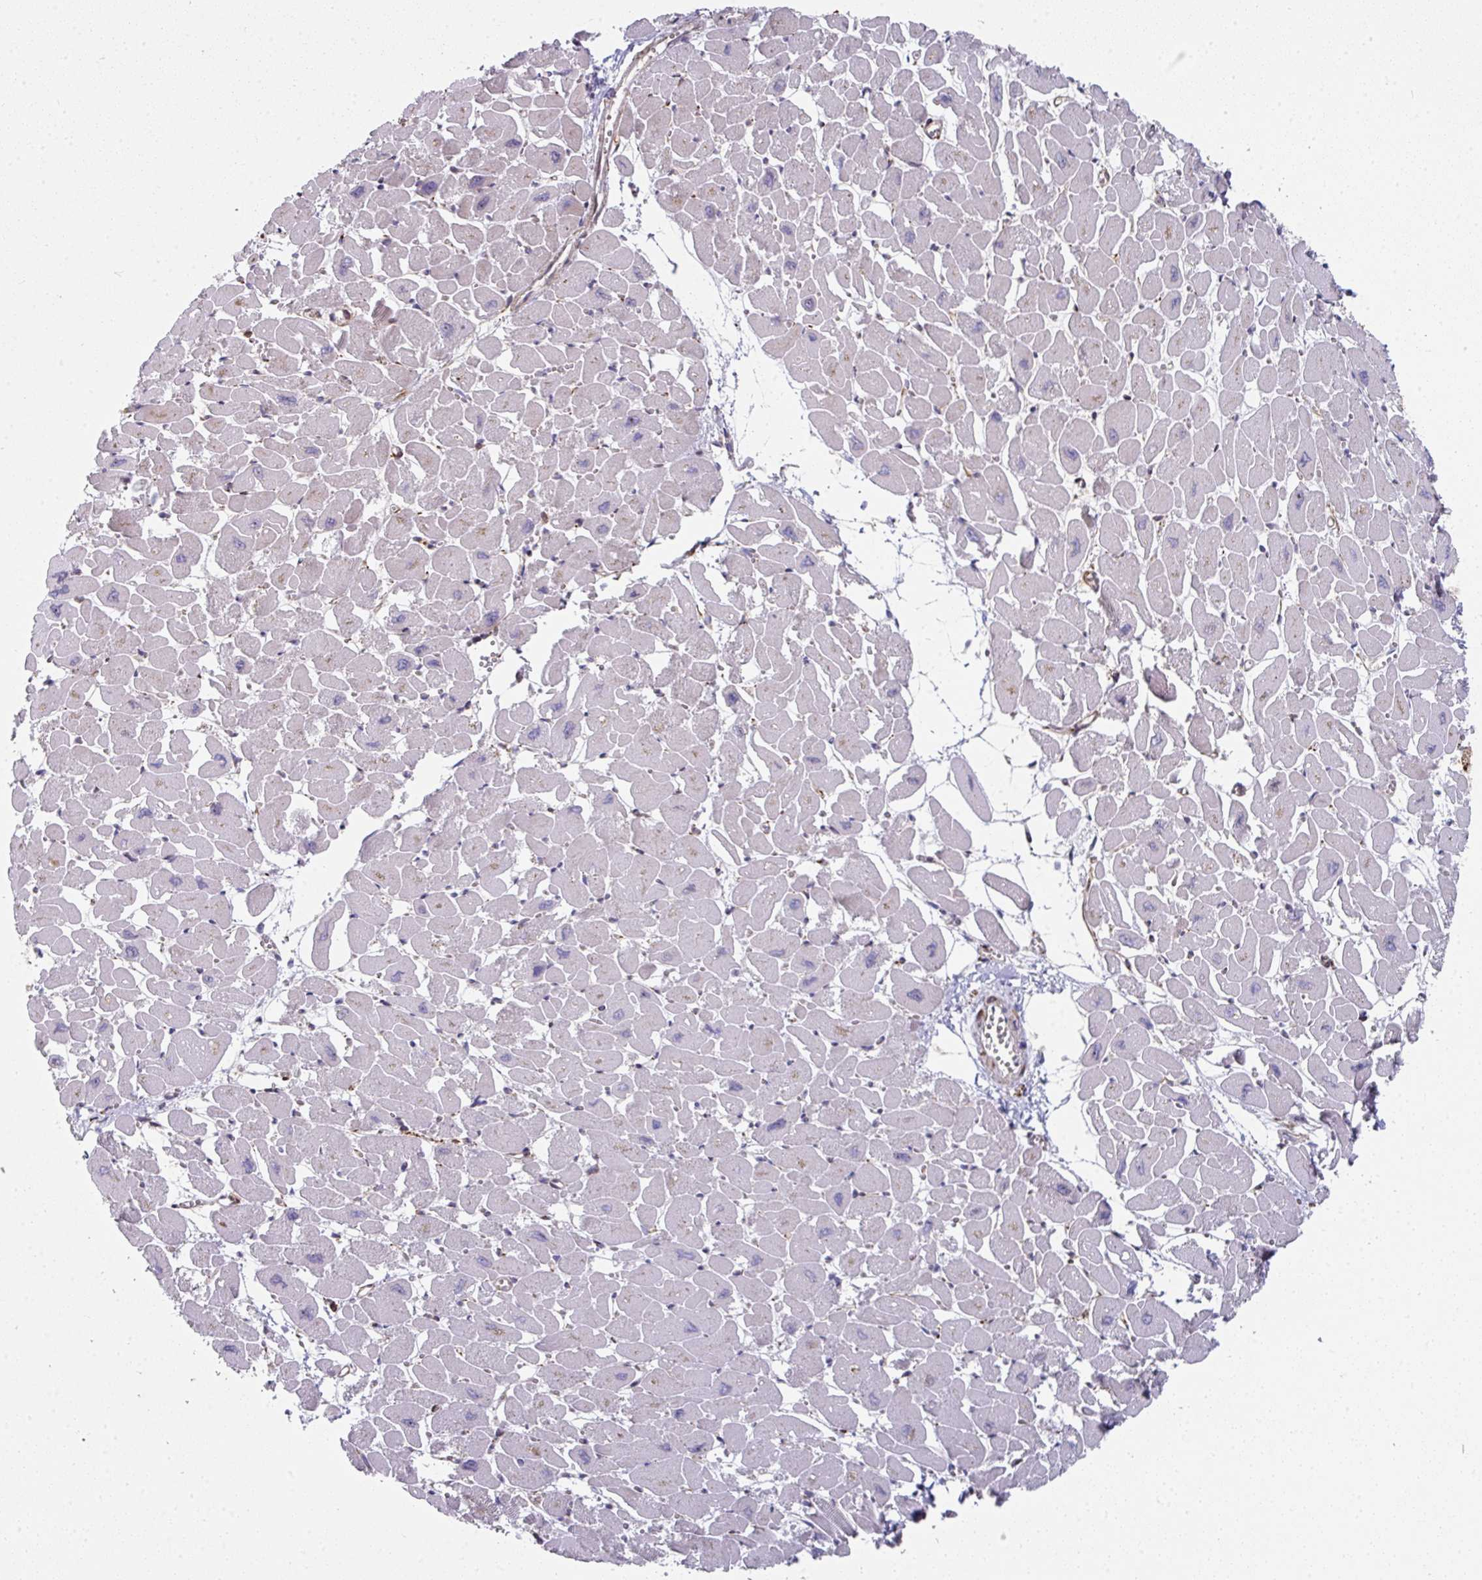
{"staining": {"intensity": "weak", "quantity": "<25%", "location": "cytoplasmic/membranous"}, "tissue": "heart muscle", "cell_type": "Cardiomyocytes", "image_type": "normal", "snomed": [{"axis": "morphology", "description": "Normal tissue, NOS"}, {"axis": "topography", "description": "Heart"}], "caption": "Human heart muscle stained for a protein using immunohistochemistry shows no staining in cardiomyocytes.", "gene": "BEND5", "patient": {"sex": "male", "age": 54}}